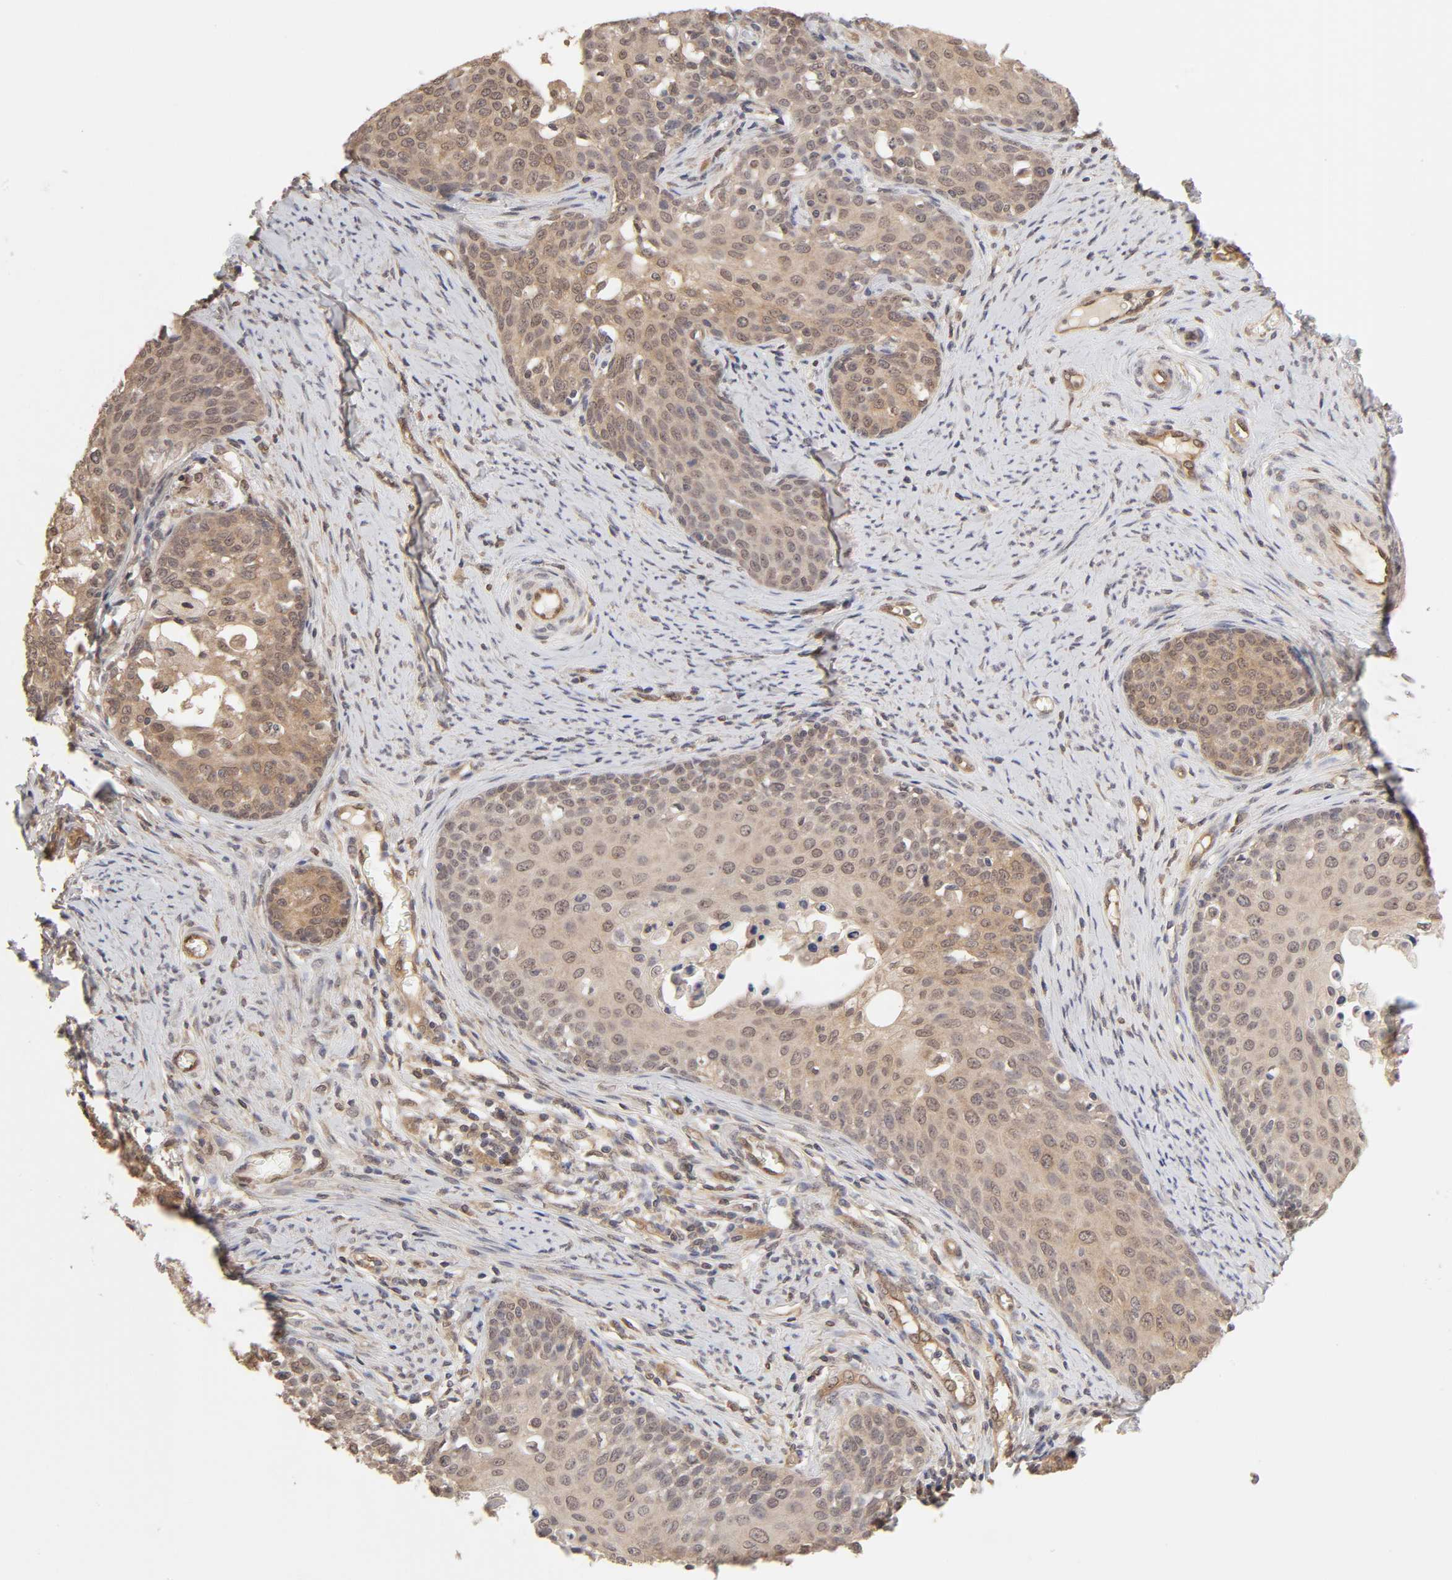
{"staining": {"intensity": "moderate", "quantity": ">75%", "location": "cytoplasmic/membranous"}, "tissue": "cervical cancer", "cell_type": "Tumor cells", "image_type": "cancer", "snomed": [{"axis": "morphology", "description": "Squamous cell carcinoma, NOS"}, {"axis": "morphology", "description": "Adenocarcinoma, NOS"}, {"axis": "topography", "description": "Cervix"}], "caption": "Immunohistochemical staining of human cervical cancer demonstrates moderate cytoplasmic/membranous protein expression in about >75% of tumor cells. Nuclei are stained in blue.", "gene": "MAPK1", "patient": {"sex": "female", "age": 52}}